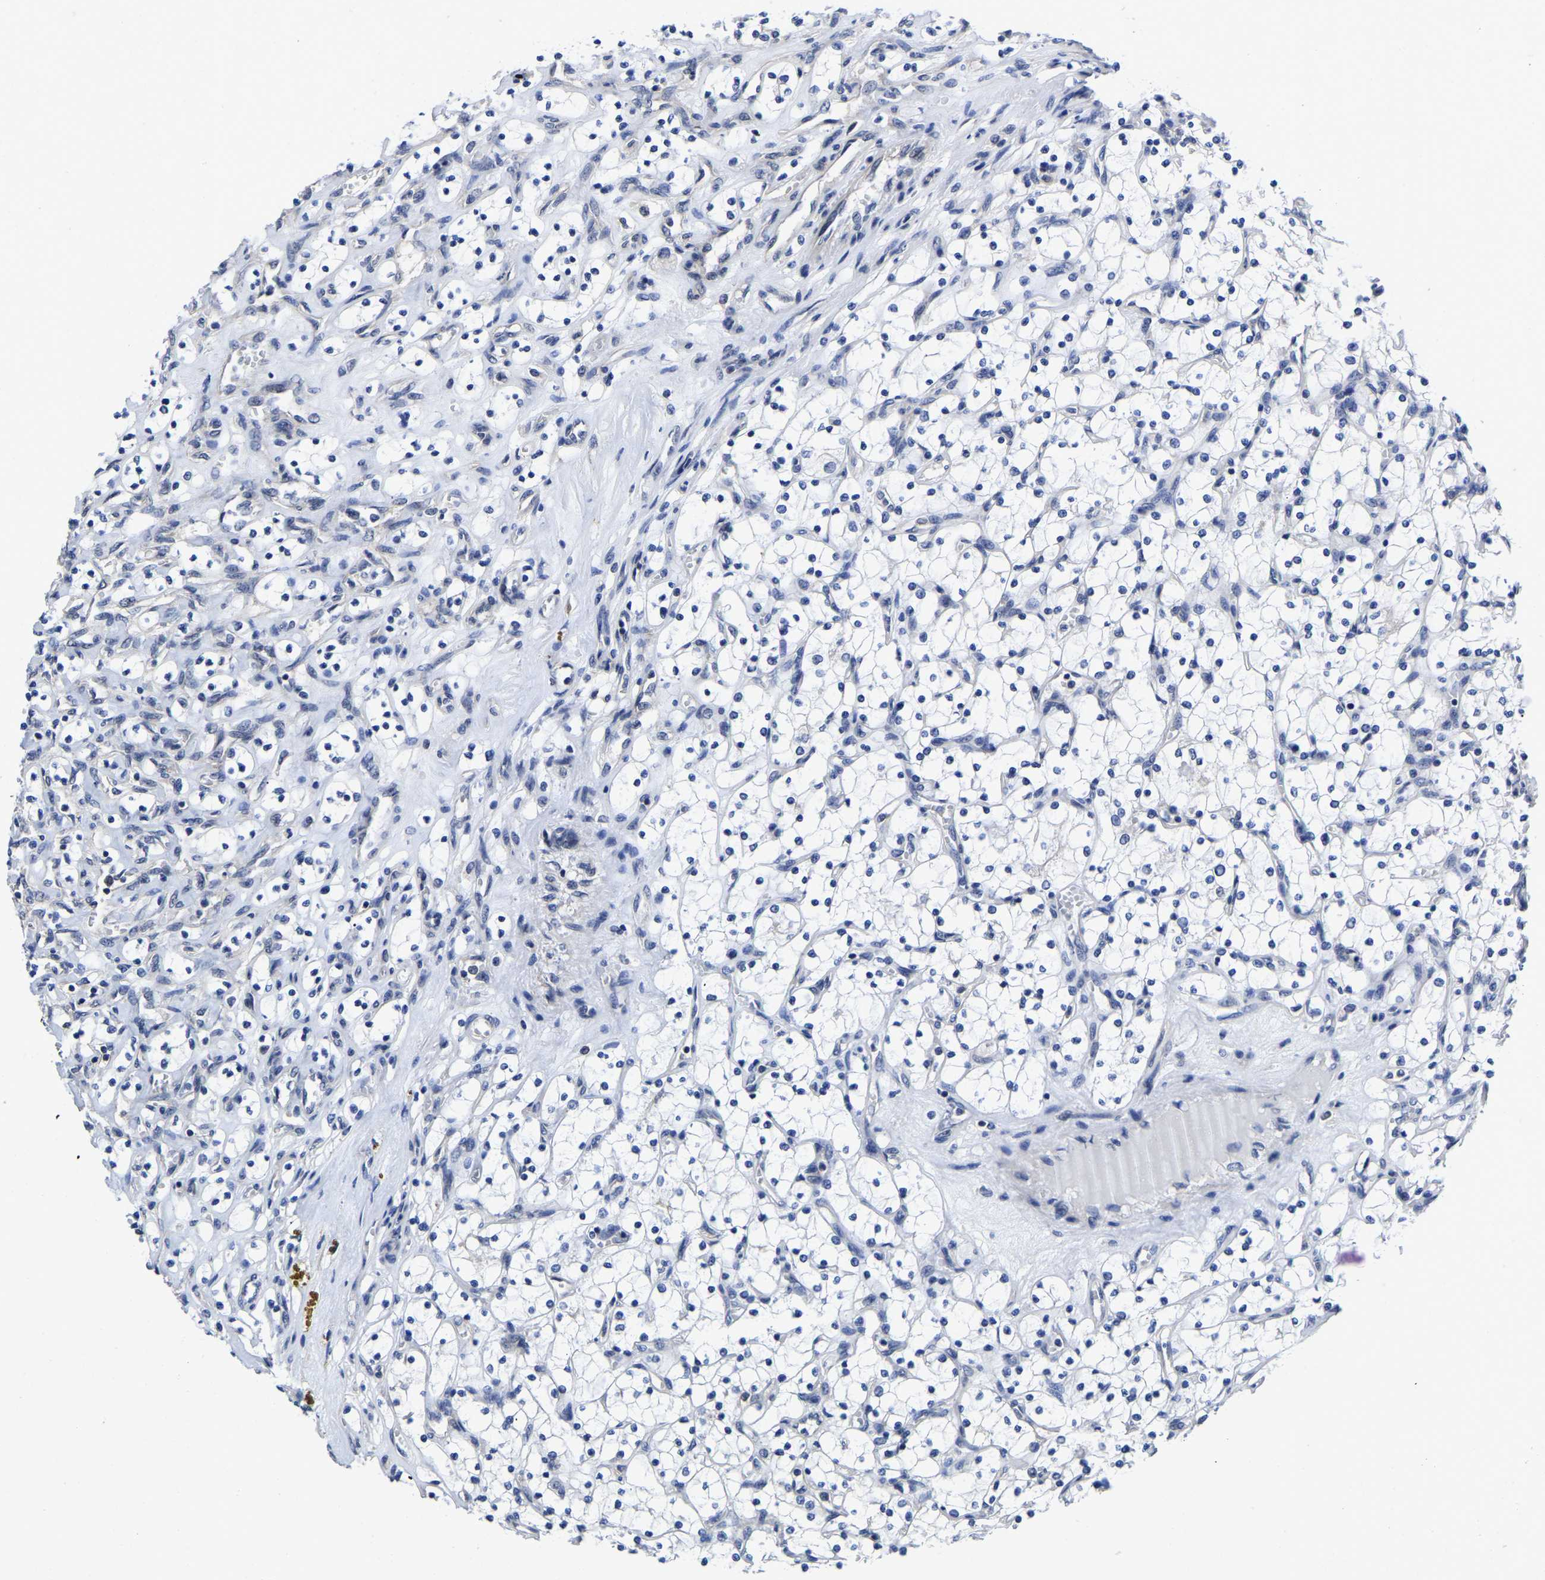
{"staining": {"intensity": "negative", "quantity": "none", "location": "none"}, "tissue": "renal cancer", "cell_type": "Tumor cells", "image_type": "cancer", "snomed": [{"axis": "morphology", "description": "Adenocarcinoma, NOS"}, {"axis": "topography", "description": "Kidney"}], "caption": "Immunohistochemistry histopathology image of human renal cancer (adenocarcinoma) stained for a protein (brown), which reveals no positivity in tumor cells.", "gene": "MCOLN2", "patient": {"sex": "female", "age": 69}}